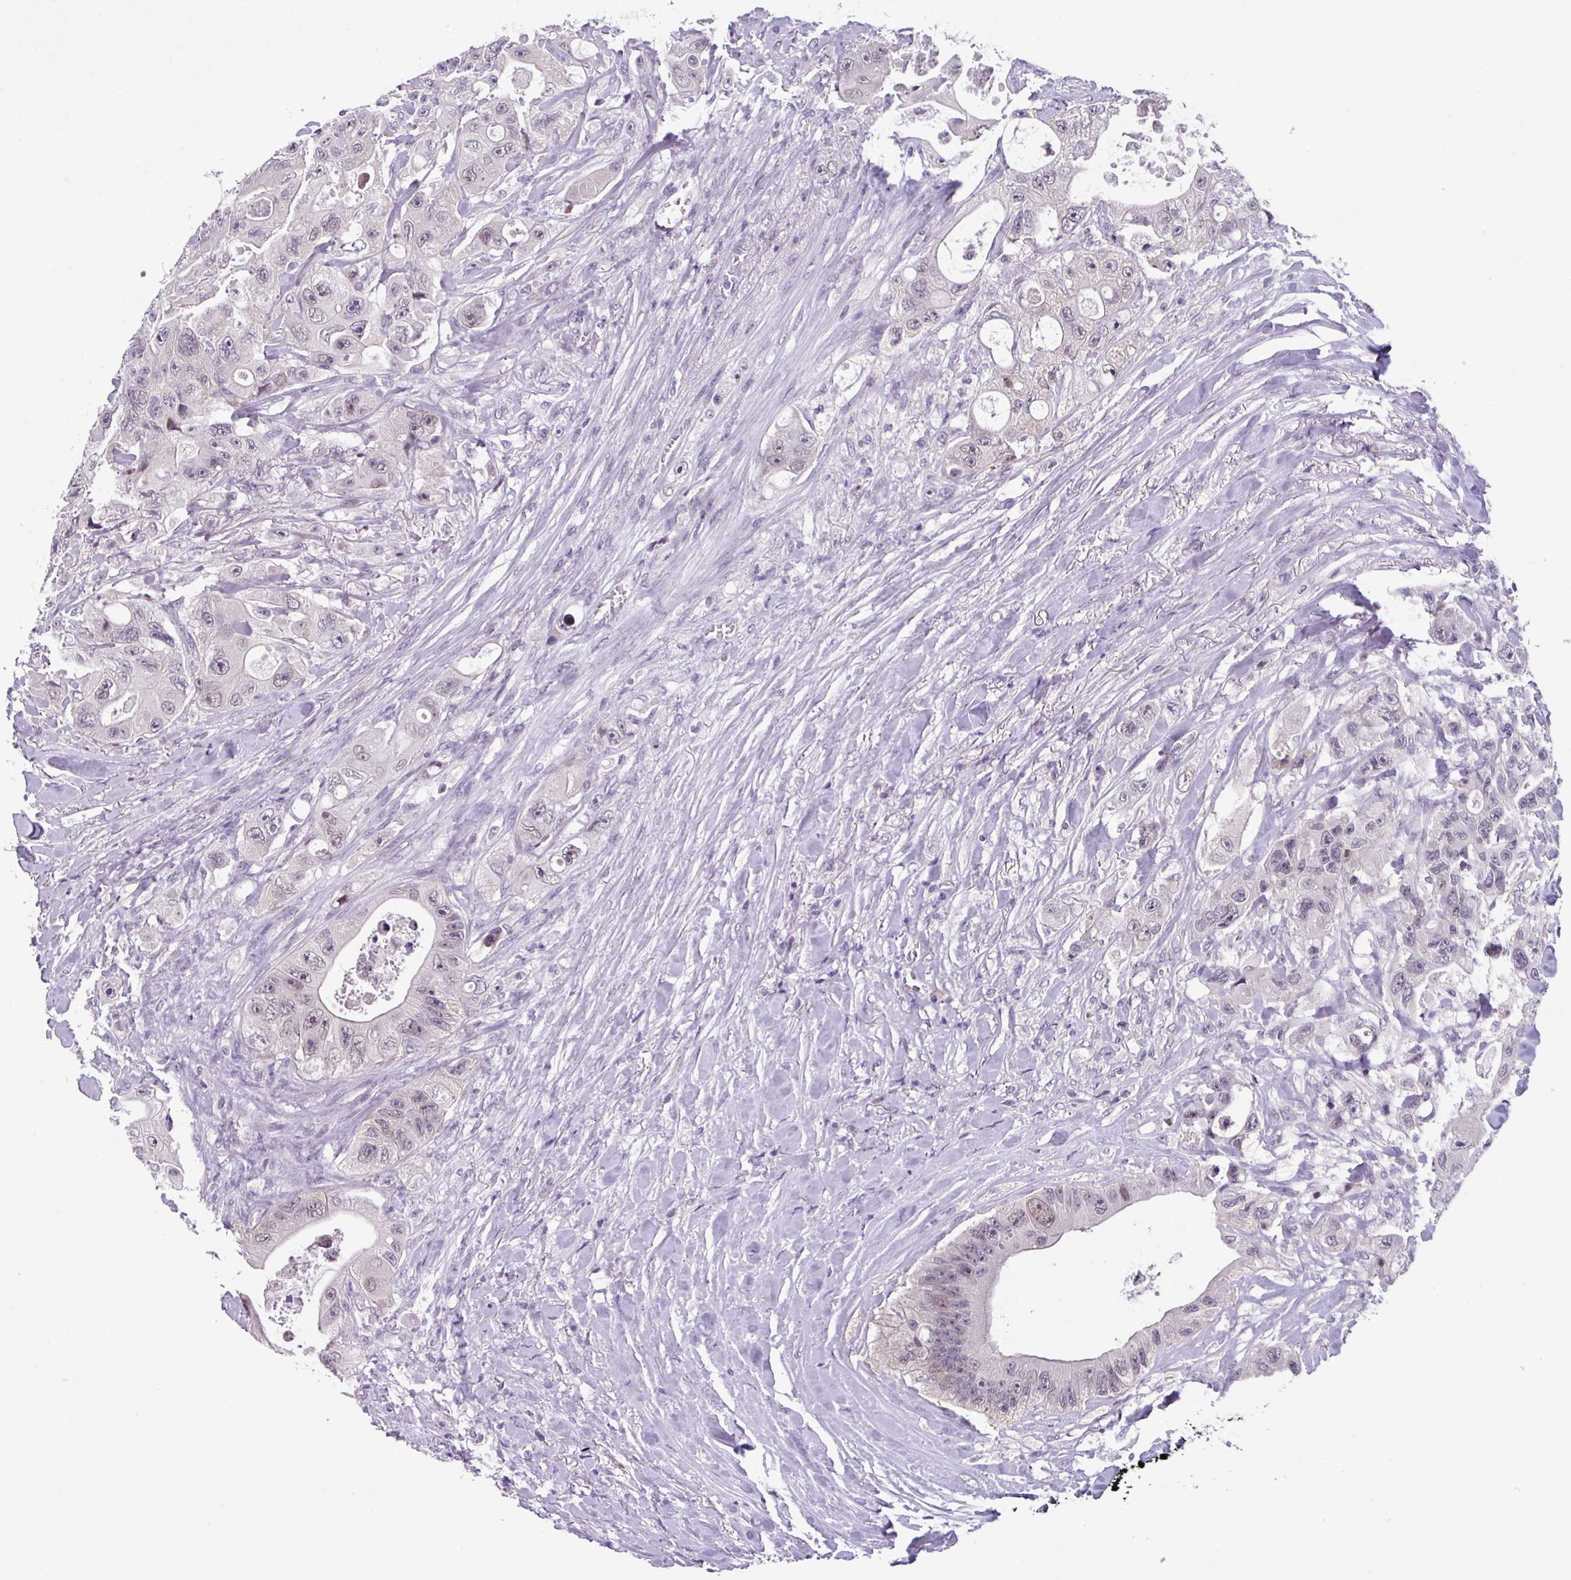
{"staining": {"intensity": "weak", "quantity": "<25%", "location": "nuclear"}, "tissue": "colorectal cancer", "cell_type": "Tumor cells", "image_type": "cancer", "snomed": [{"axis": "morphology", "description": "Adenocarcinoma, NOS"}, {"axis": "topography", "description": "Colon"}], "caption": "Immunohistochemistry of colorectal cancer shows no staining in tumor cells. The staining is performed using DAB (3,3'-diaminobenzidine) brown chromogen with nuclei counter-stained in using hematoxylin.", "gene": "ZFP3", "patient": {"sex": "female", "age": 46}}